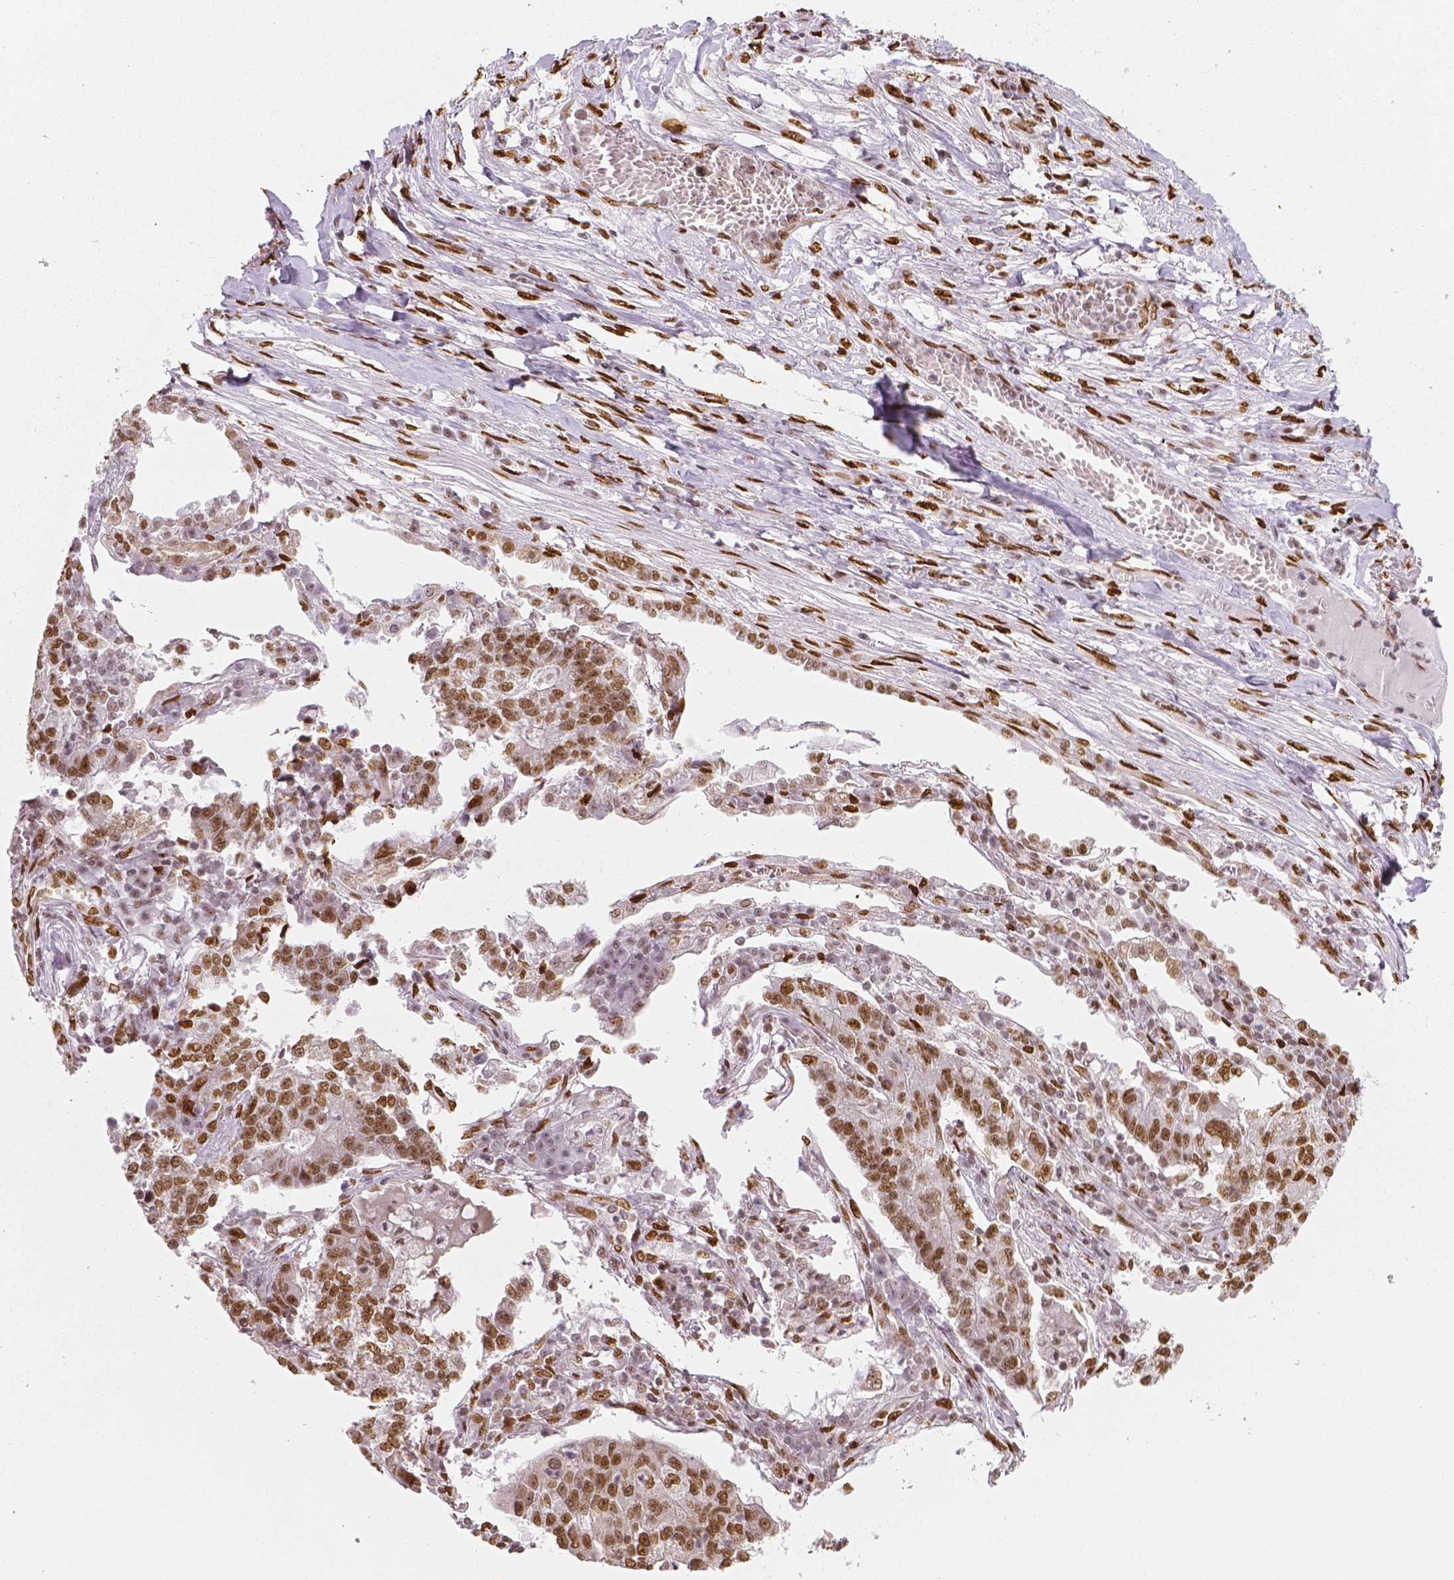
{"staining": {"intensity": "moderate", "quantity": ">75%", "location": "nuclear"}, "tissue": "lung cancer", "cell_type": "Tumor cells", "image_type": "cancer", "snomed": [{"axis": "morphology", "description": "Adenocarcinoma, NOS"}, {"axis": "topography", "description": "Lung"}], "caption": "Lung cancer (adenocarcinoma) stained with DAB (3,3'-diaminobenzidine) IHC shows medium levels of moderate nuclear staining in approximately >75% of tumor cells. (DAB IHC with brightfield microscopy, high magnification).", "gene": "NUCKS1", "patient": {"sex": "male", "age": 57}}